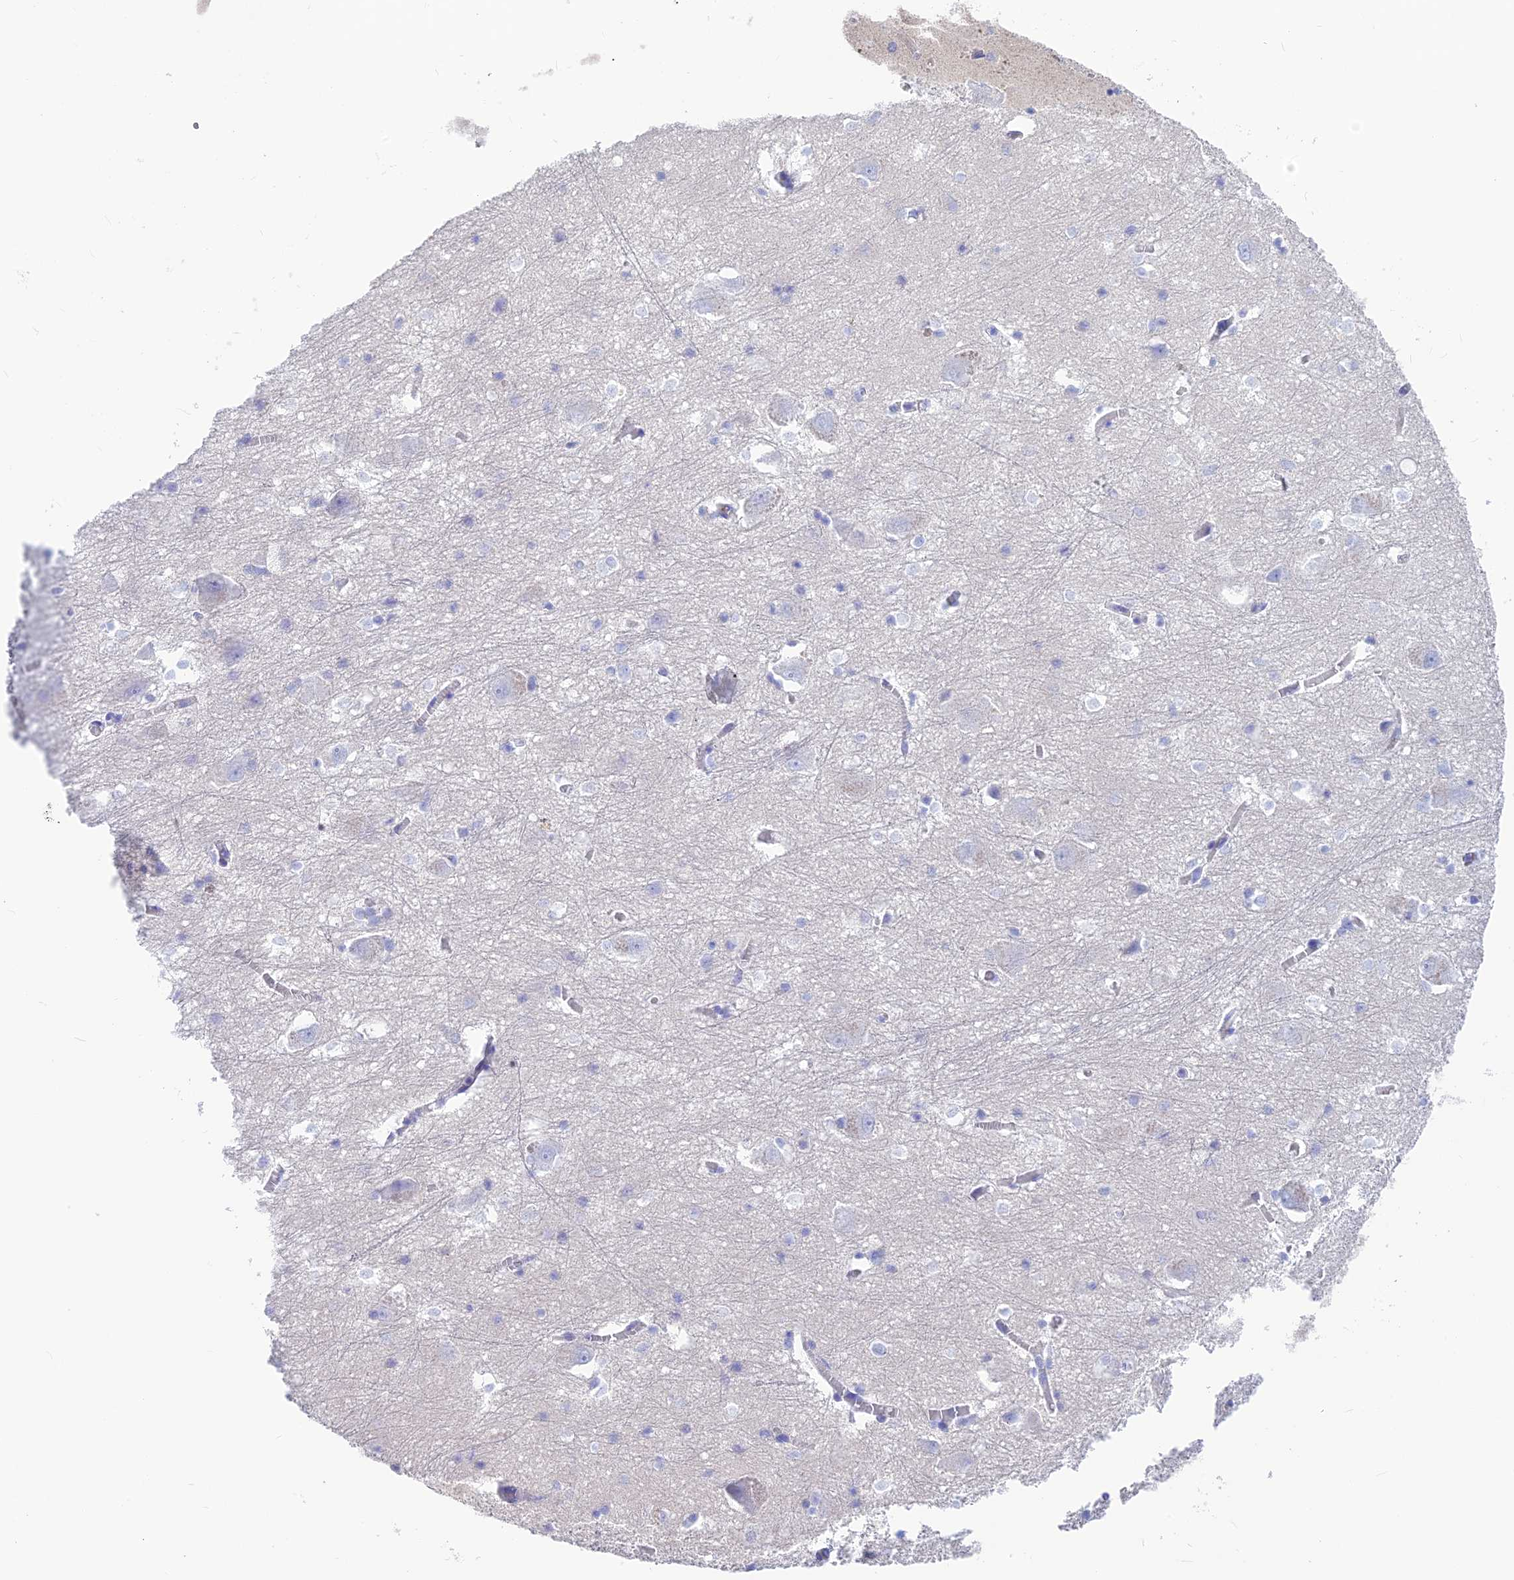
{"staining": {"intensity": "negative", "quantity": "none", "location": "none"}, "tissue": "caudate", "cell_type": "Glial cells", "image_type": "normal", "snomed": [{"axis": "morphology", "description": "Normal tissue, NOS"}, {"axis": "topography", "description": "Lateral ventricle wall"}], "caption": "Immunohistochemistry photomicrograph of normal caudate: caudate stained with DAB (3,3'-diaminobenzidine) demonstrates no significant protein expression in glial cells.", "gene": "GNGT2", "patient": {"sex": "male", "age": 37}}